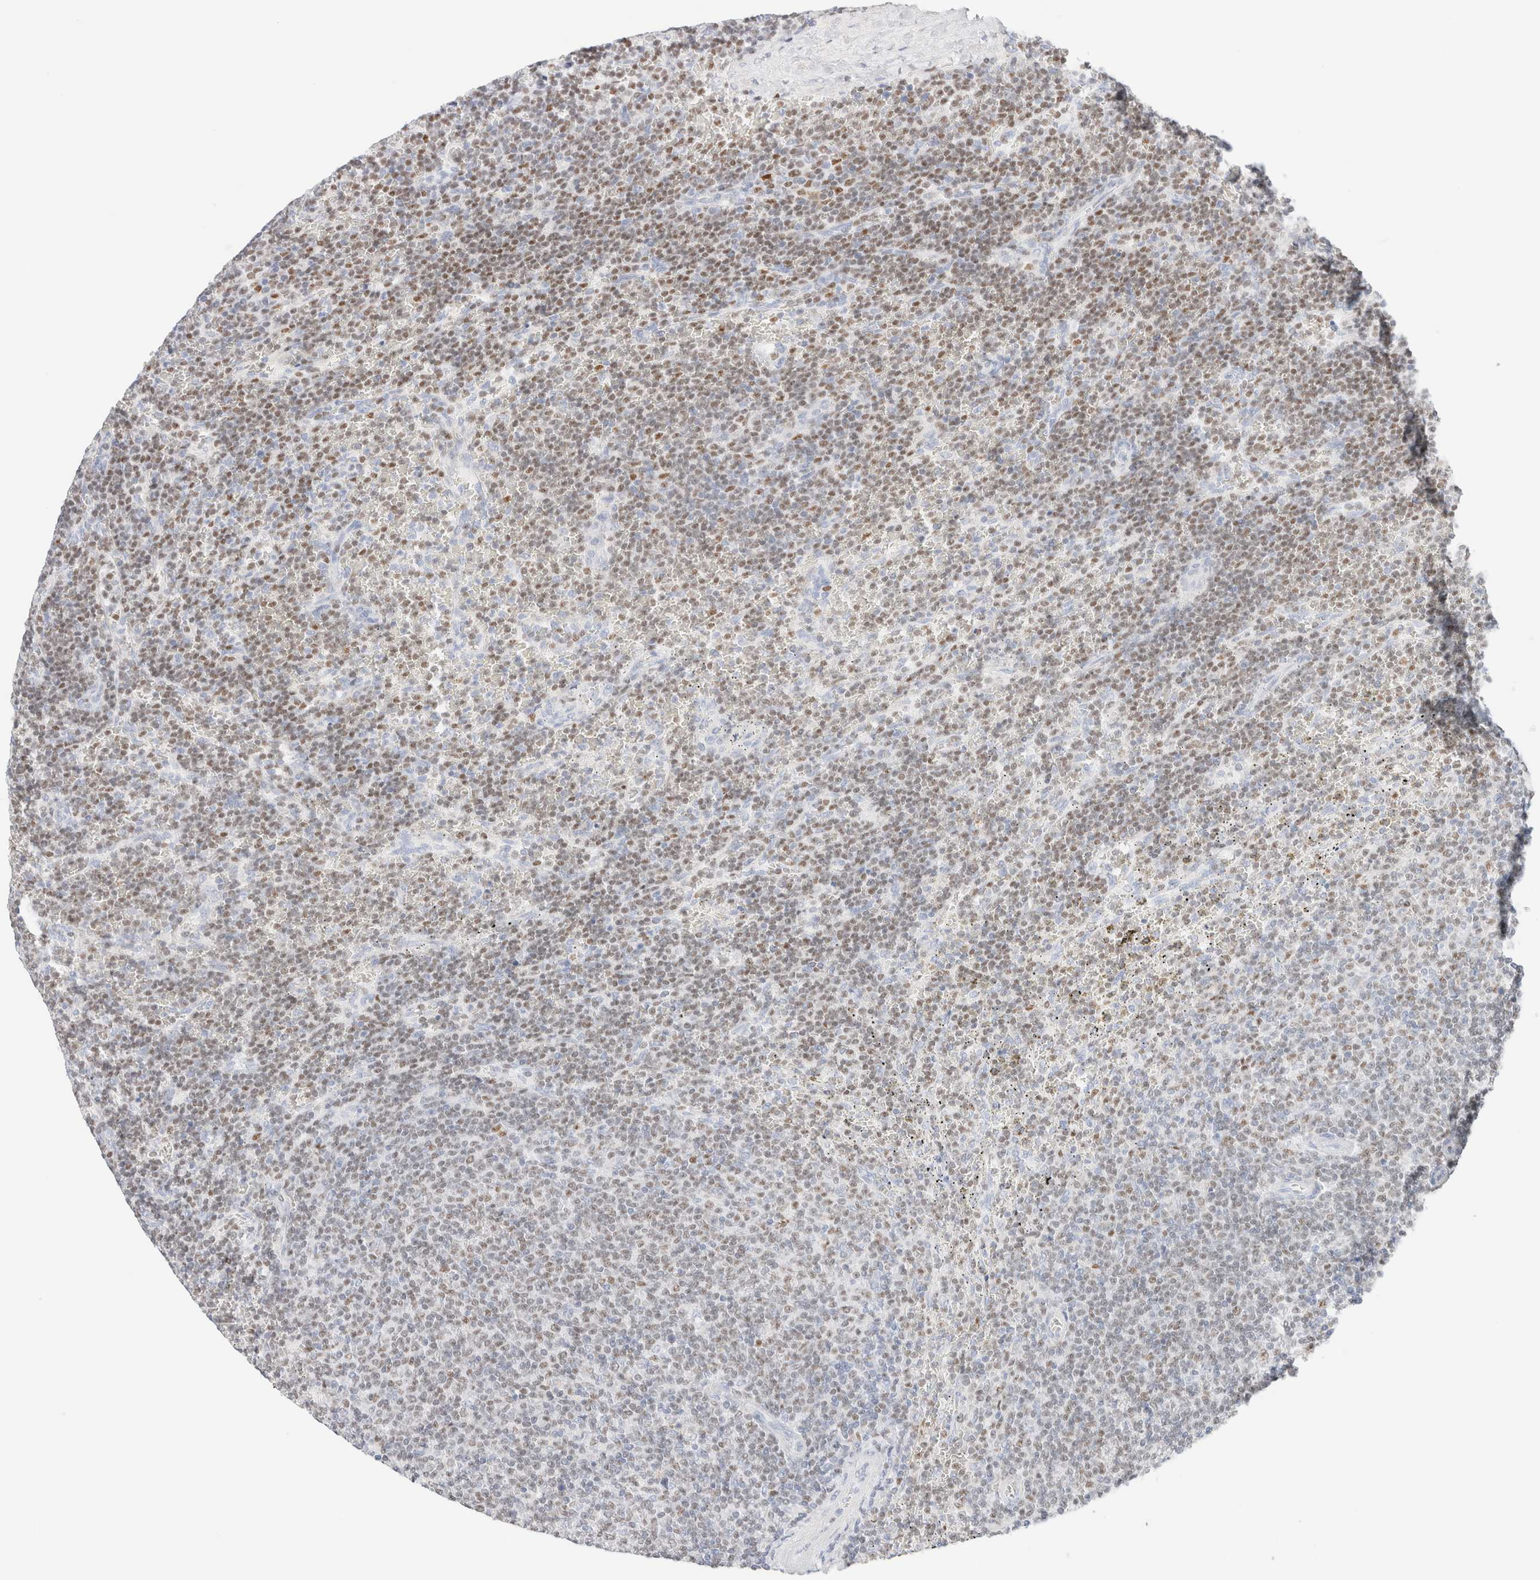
{"staining": {"intensity": "moderate", "quantity": "25%-75%", "location": "nuclear"}, "tissue": "lymphoma", "cell_type": "Tumor cells", "image_type": "cancer", "snomed": [{"axis": "morphology", "description": "Malignant lymphoma, non-Hodgkin's type, Low grade"}, {"axis": "topography", "description": "Spleen"}], "caption": "About 25%-75% of tumor cells in human low-grade malignant lymphoma, non-Hodgkin's type reveal moderate nuclear protein expression as visualized by brown immunohistochemical staining.", "gene": "IKZF3", "patient": {"sex": "female", "age": 50}}